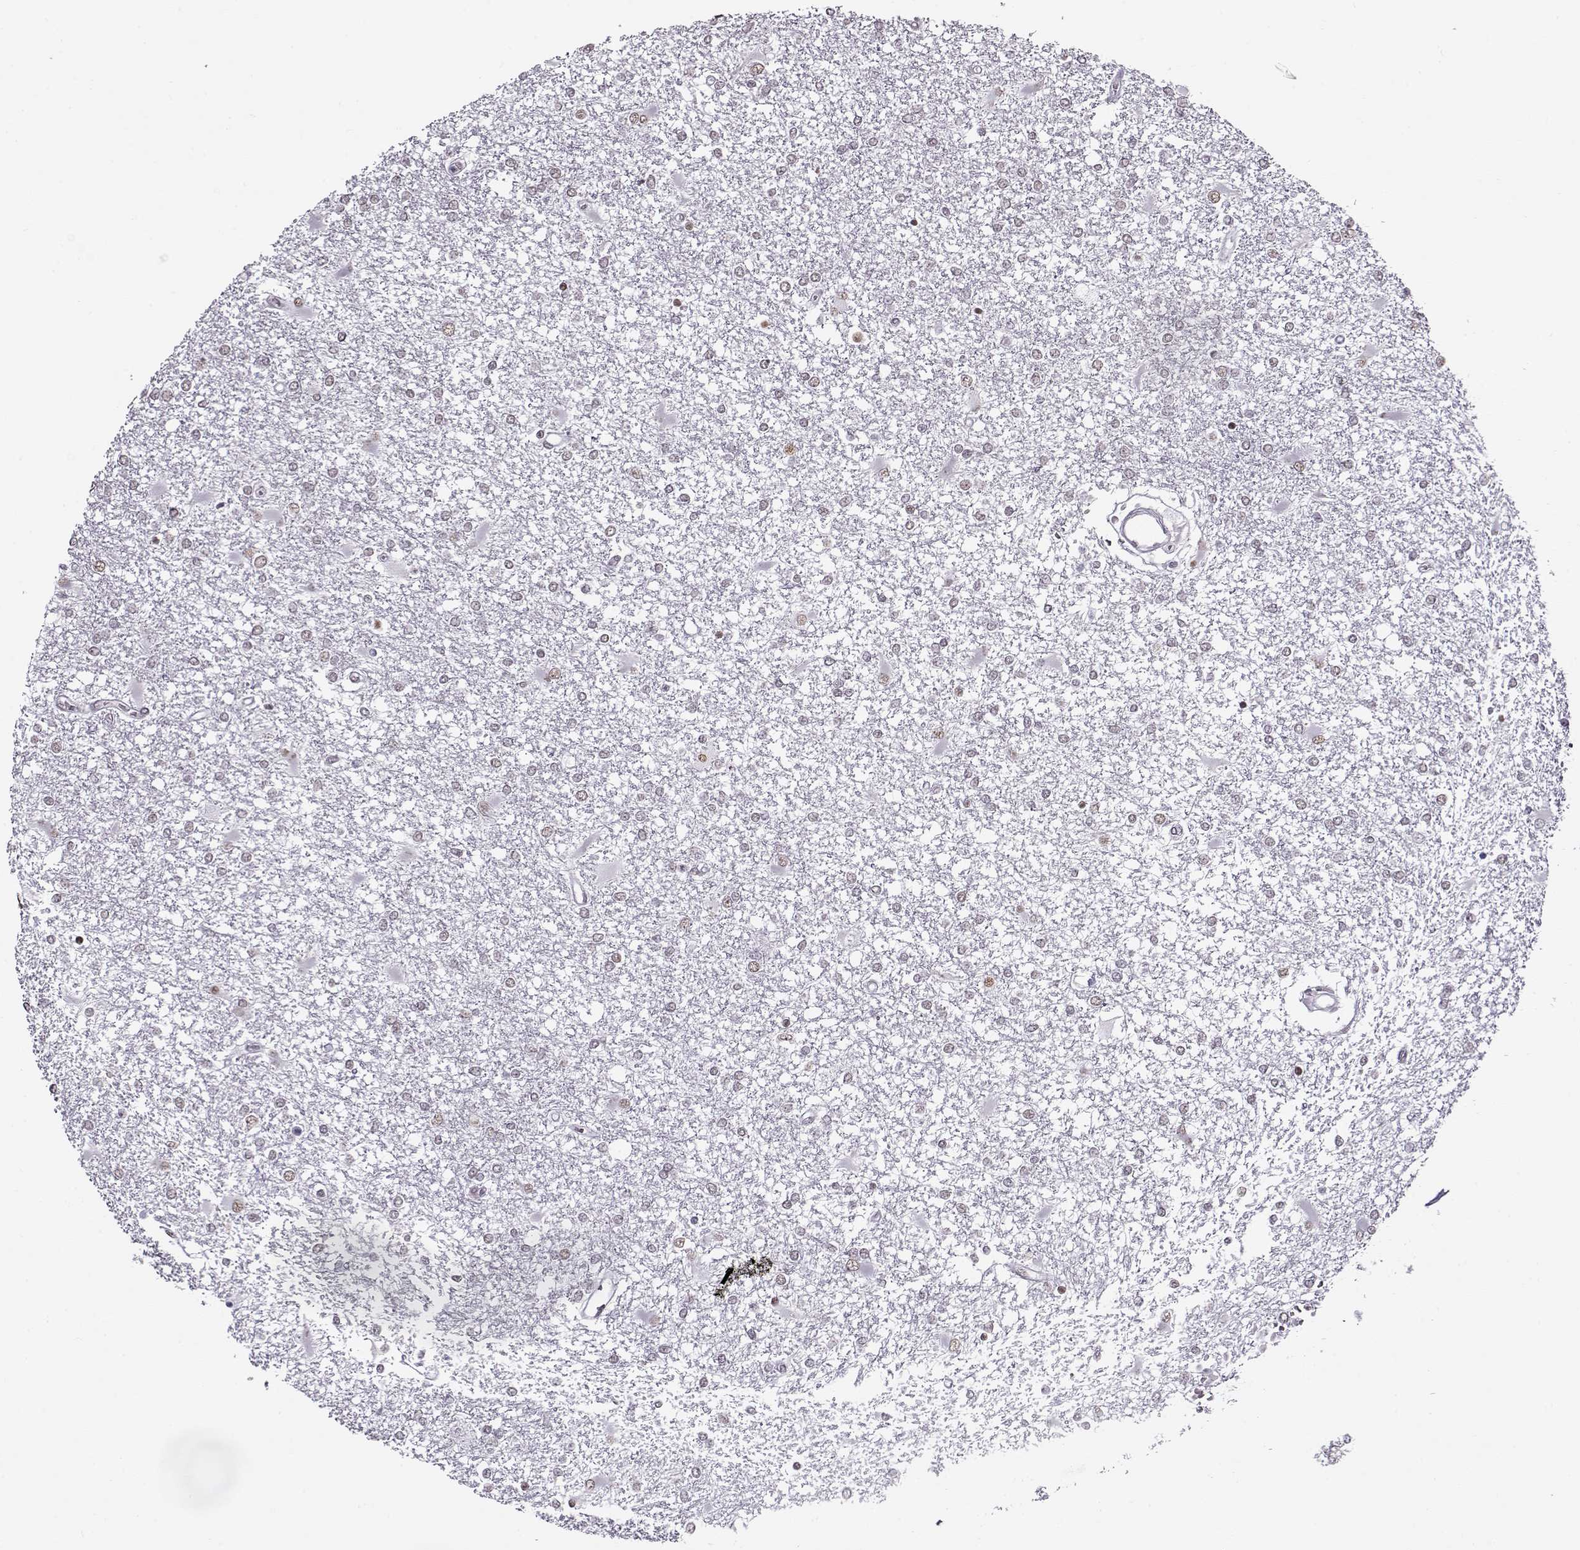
{"staining": {"intensity": "negative", "quantity": "none", "location": "none"}, "tissue": "glioma", "cell_type": "Tumor cells", "image_type": "cancer", "snomed": [{"axis": "morphology", "description": "Glioma, malignant, High grade"}, {"axis": "topography", "description": "Cerebral cortex"}], "caption": "DAB (3,3'-diaminobenzidine) immunohistochemical staining of human glioma shows no significant staining in tumor cells.", "gene": "PRMT8", "patient": {"sex": "male", "age": 79}}